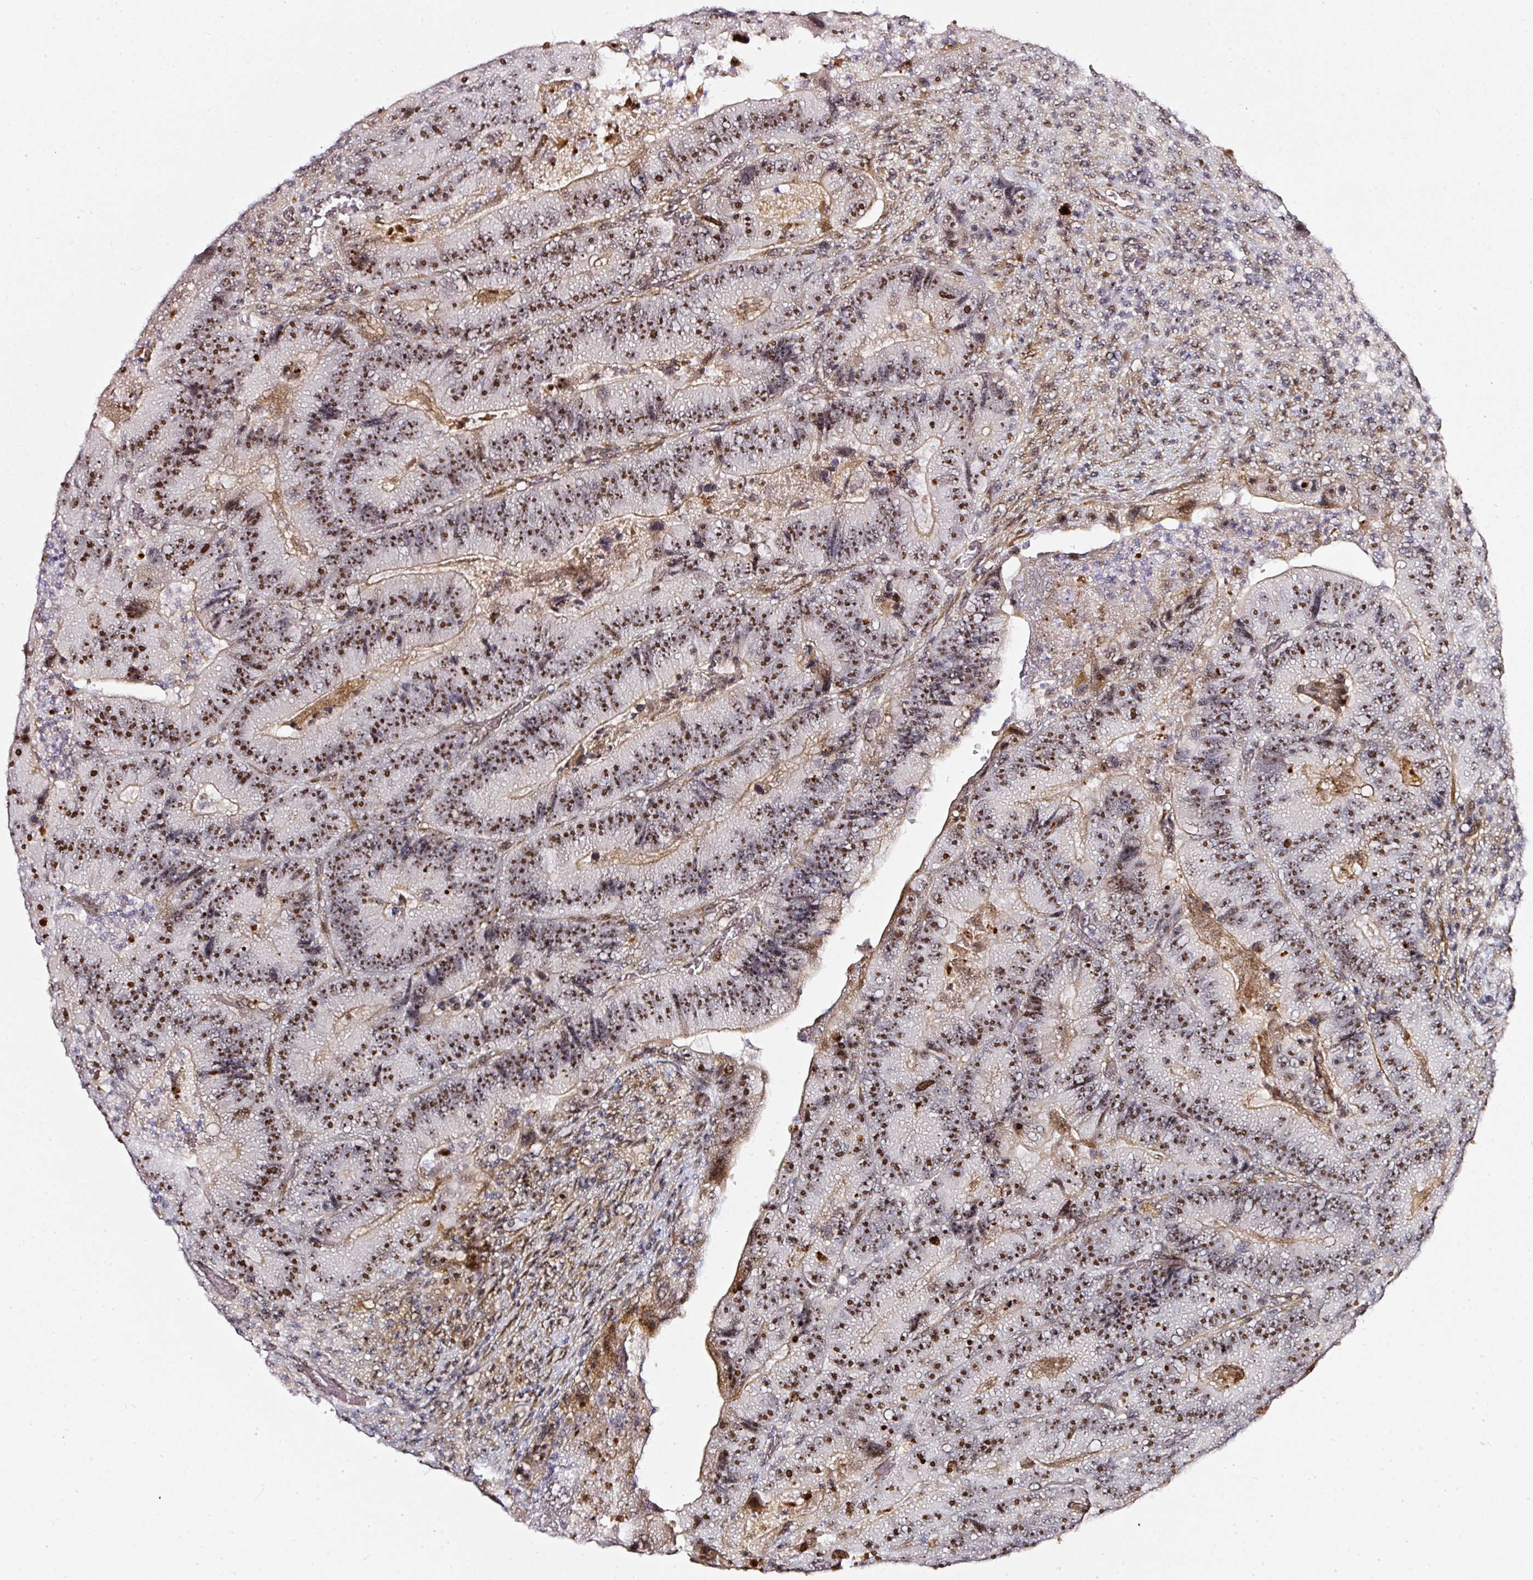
{"staining": {"intensity": "strong", "quantity": ">75%", "location": "nuclear"}, "tissue": "colorectal cancer", "cell_type": "Tumor cells", "image_type": "cancer", "snomed": [{"axis": "morphology", "description": "Adenocarcinoma, NOS"}, {"axis": "topography", "description": "Colon"}], "caption": "Protein analysis of colorectal cancer (adenocarcinoma) tissue displays strong nuclear expression in approximately >75% of tumor cells. (DAB IHC with brightfield microscopy, high magnification).", "gene": "MXRA8", "patient": {"sex": "female", "age": 86}}